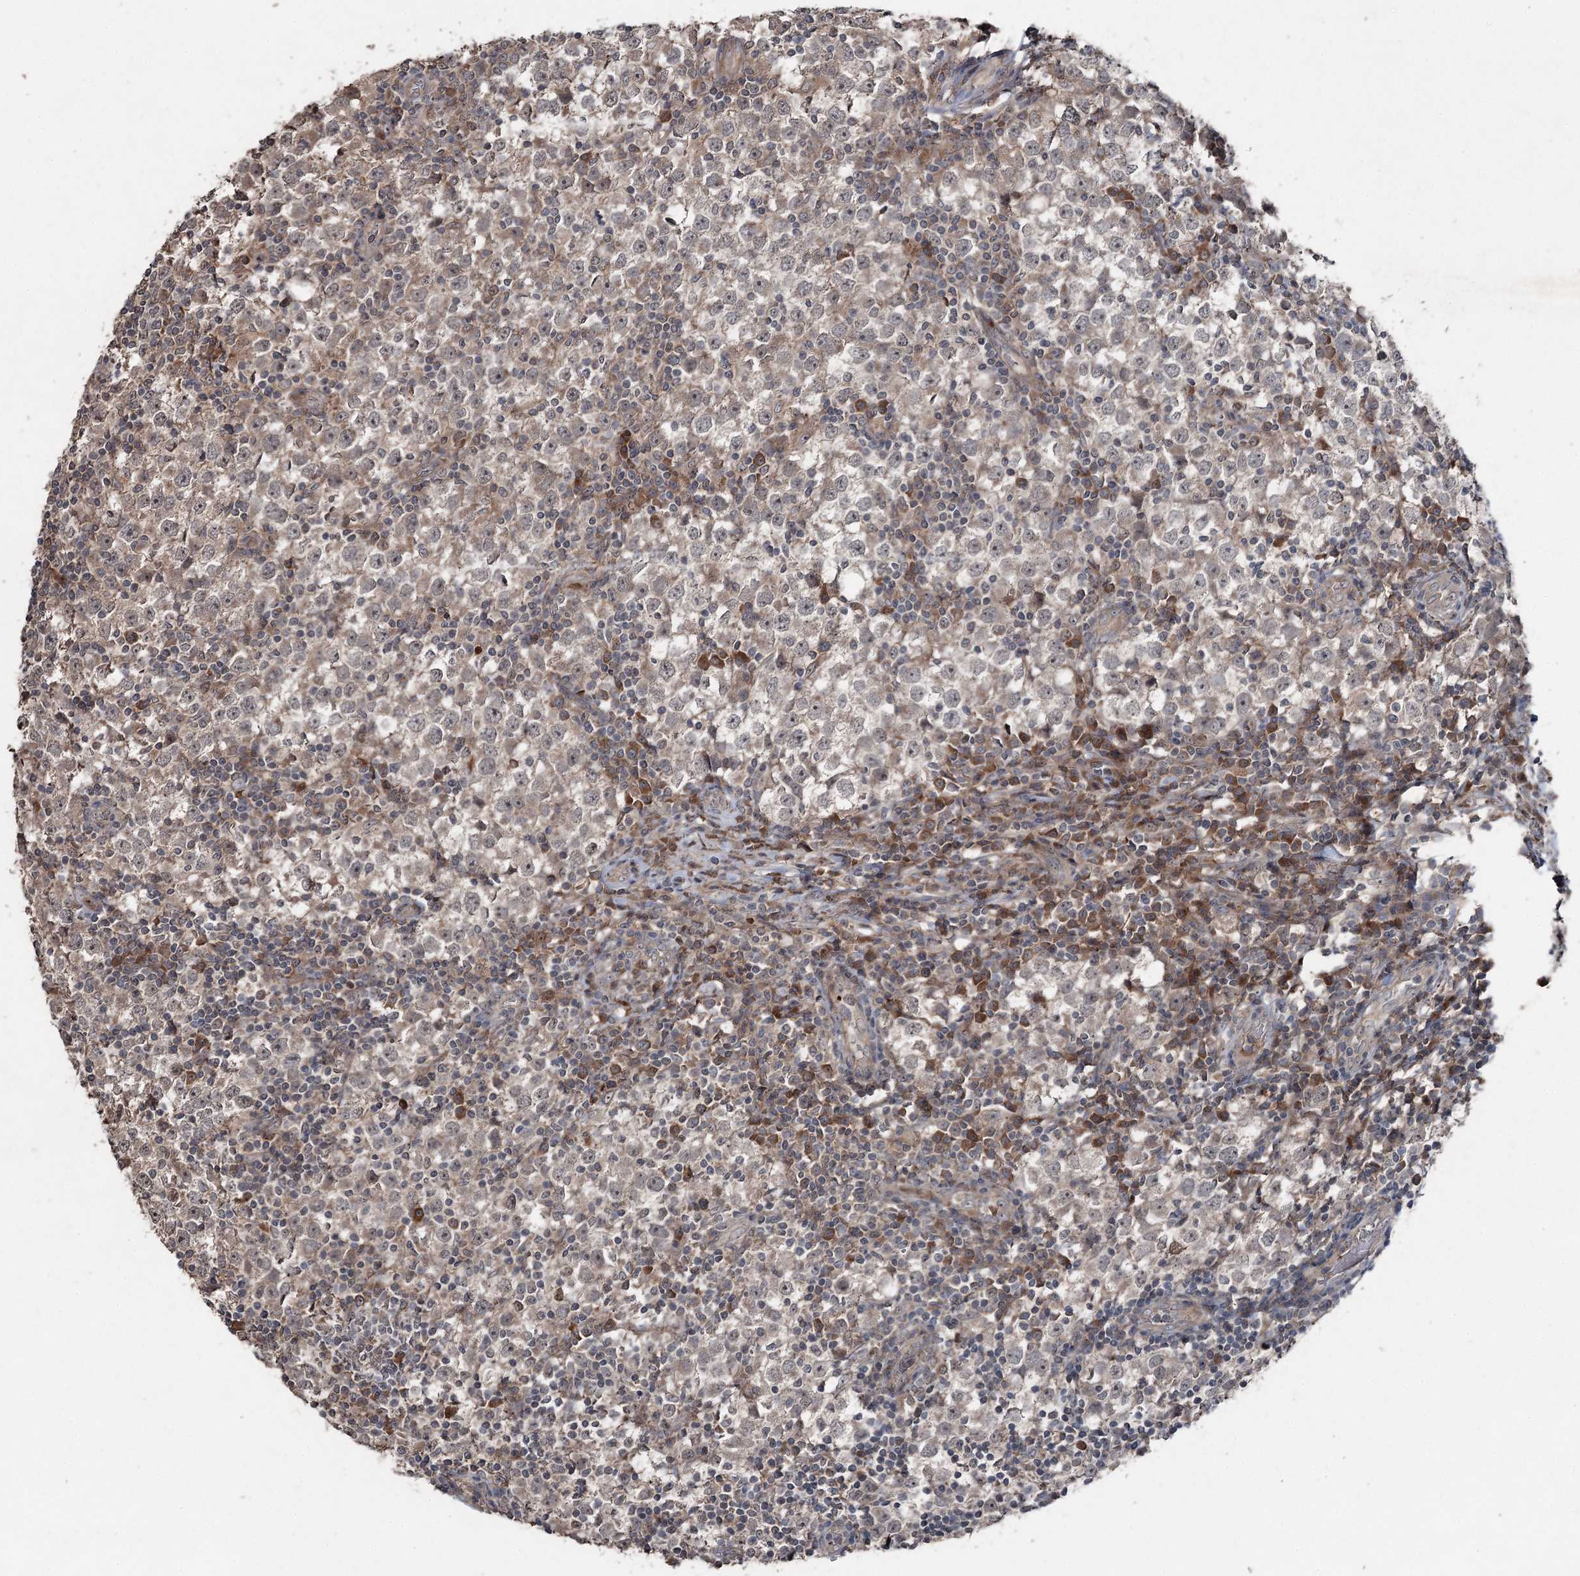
{"staining": {"intensity": "weak", "quantity": "<25%", "location": "cytoplasmic/membranous"}, "tissue": "testis cancer", "cell_type": "Tumor cells", "image_type": "cancer", "snomed": [{"axis": "morphology", "description": "Seminoma, NOS"}, {"axis": "topography", "description": "Testis"}], "caption": "Testis seminoma was stained to show a protein in brown. There is no significant positivity in tumor cells.", "gene": "MAPK8IP2", "patient": {"sex": "male", "age": 65}}